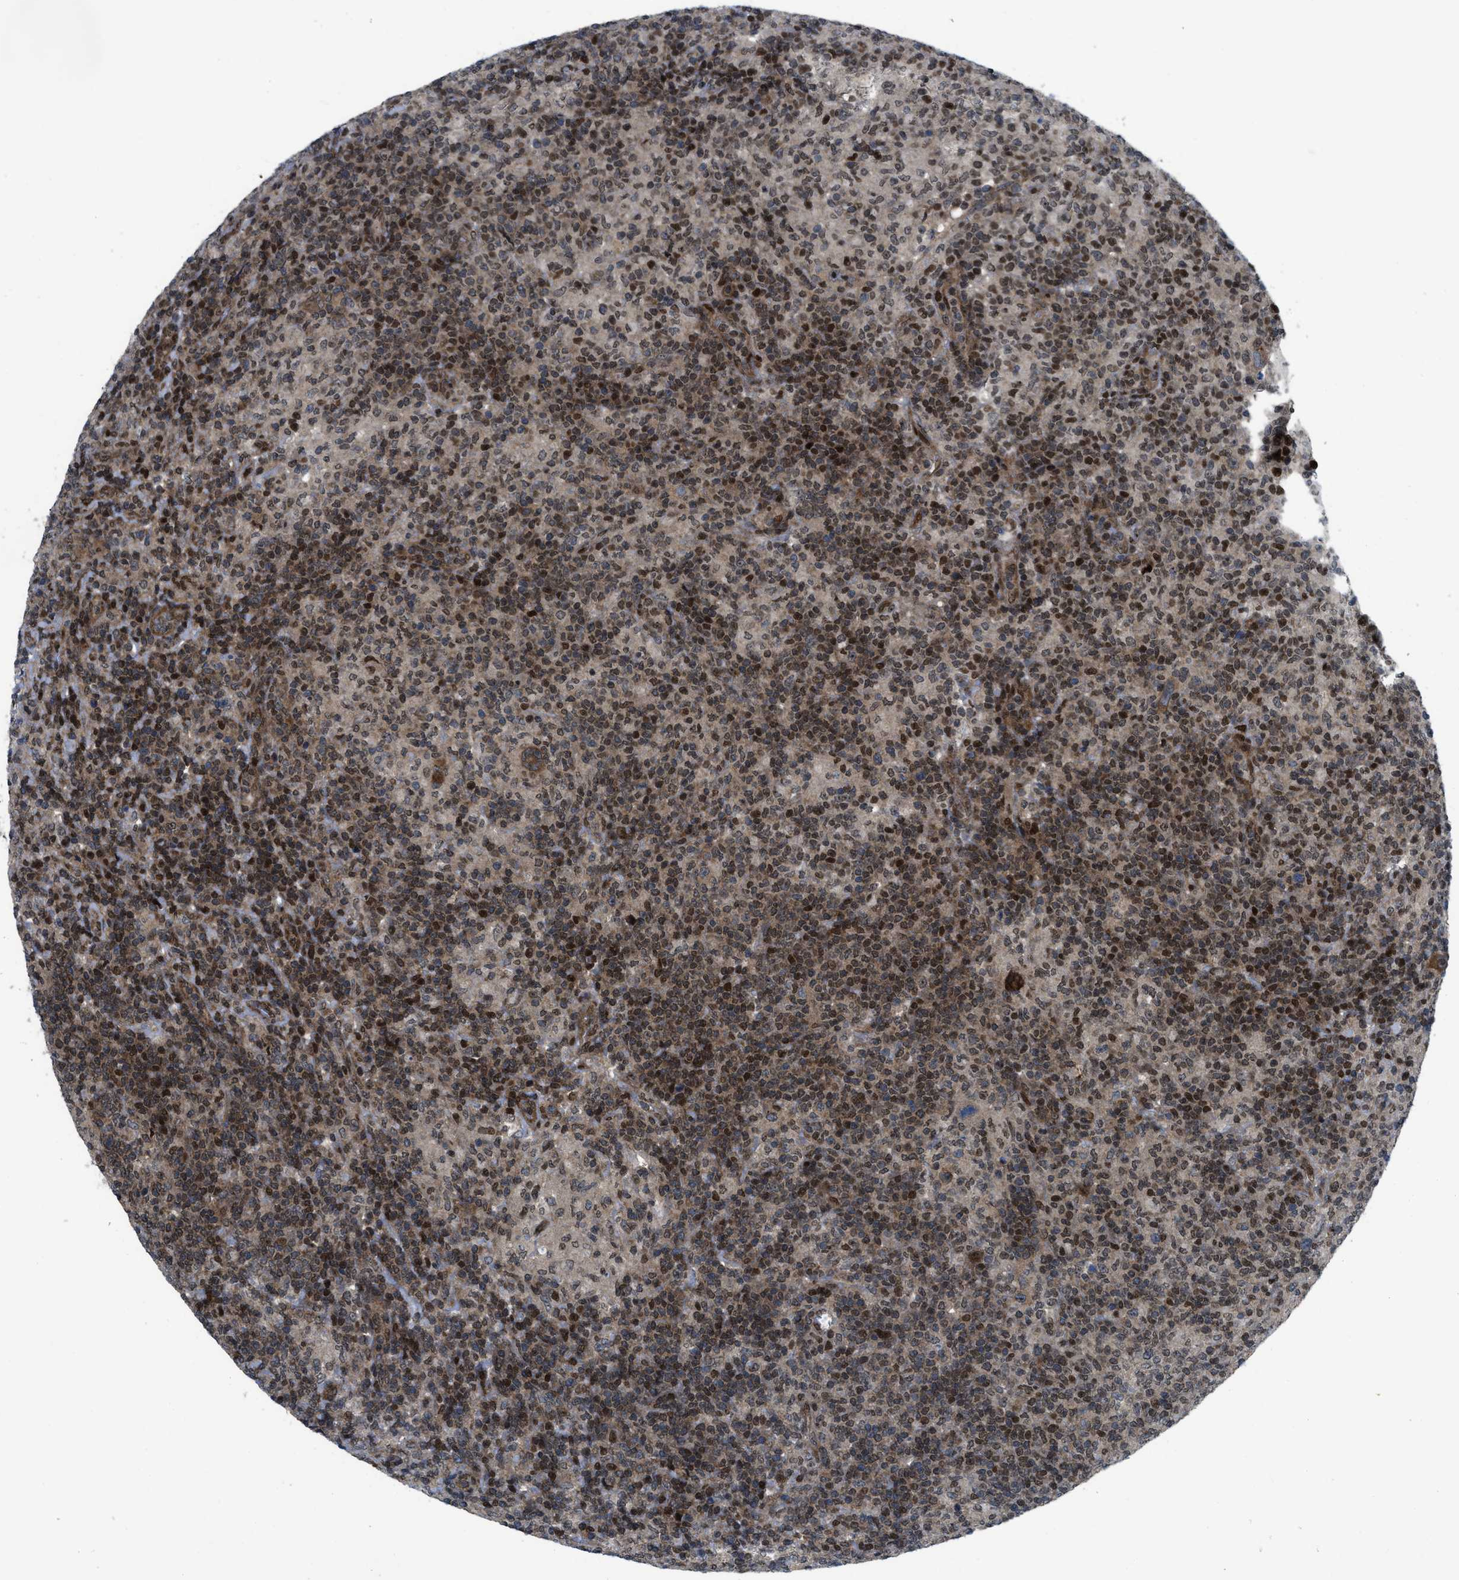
{"staining": {"intensity": "moderate", "quantity": ">75%", "location": "cytoplasmic/membranous,nuclear"}, "tissue": "lymphoma", "cell_type": "Tumor cells", "image_type": "cancer", "snomed": [{"axis": "morphology", "description": "Hodgkin's disease, NOS"}, {"axis": "topography", "description": "Lymph node"}], "caption": "Hodgkin's disease stained with a brown dye exhibits moderate cytoplasmic/membranous and nuclear positive expression in about >75% of tumor cells.", "gene": "PPP2CB", "patient": {"sex": "male", "age": 70}}